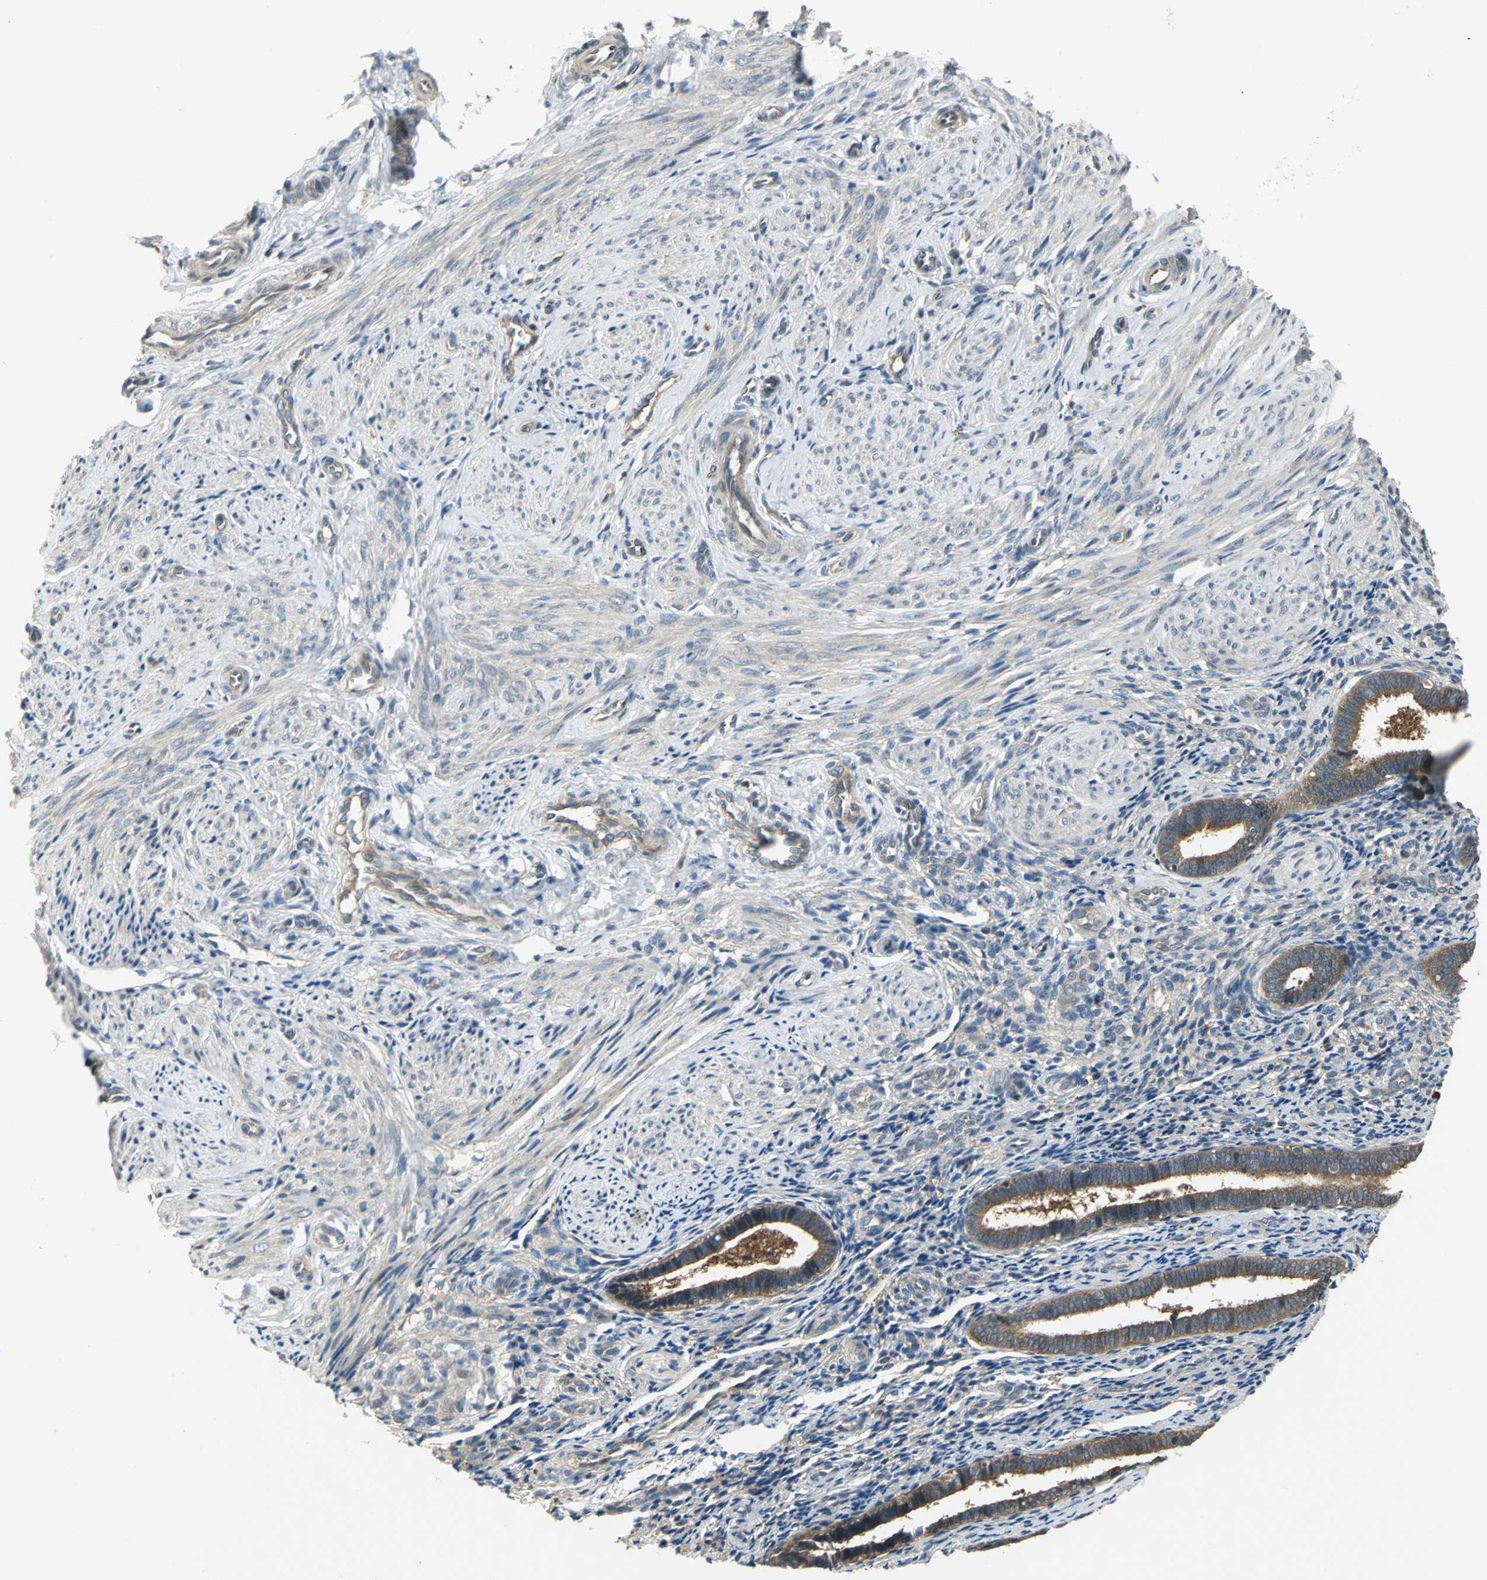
{"staining": {"intensity": "weak", "quantity": "25%-75%", "location": "cytoplasmic/membranous"}, "tissue": "endometrium", "cell_type": "Cells in endometrial stroma", "image_type": "normal", "snomed": [{"axis": "morphology", "description": "Normal tissue, NOS"}, {"axis": "topography", "description": "Endometrium"}], "caption": "Protein staining of benign endometrium shows weak cytoplasmic/membranous positivity in approximately 25%-75% of cells in endometrial stroma. (DAB = brown stain, brightfield microscopy at high magnification).", "gene": "PRKAA1", "patient": {"sex": "female", "age": 27}}